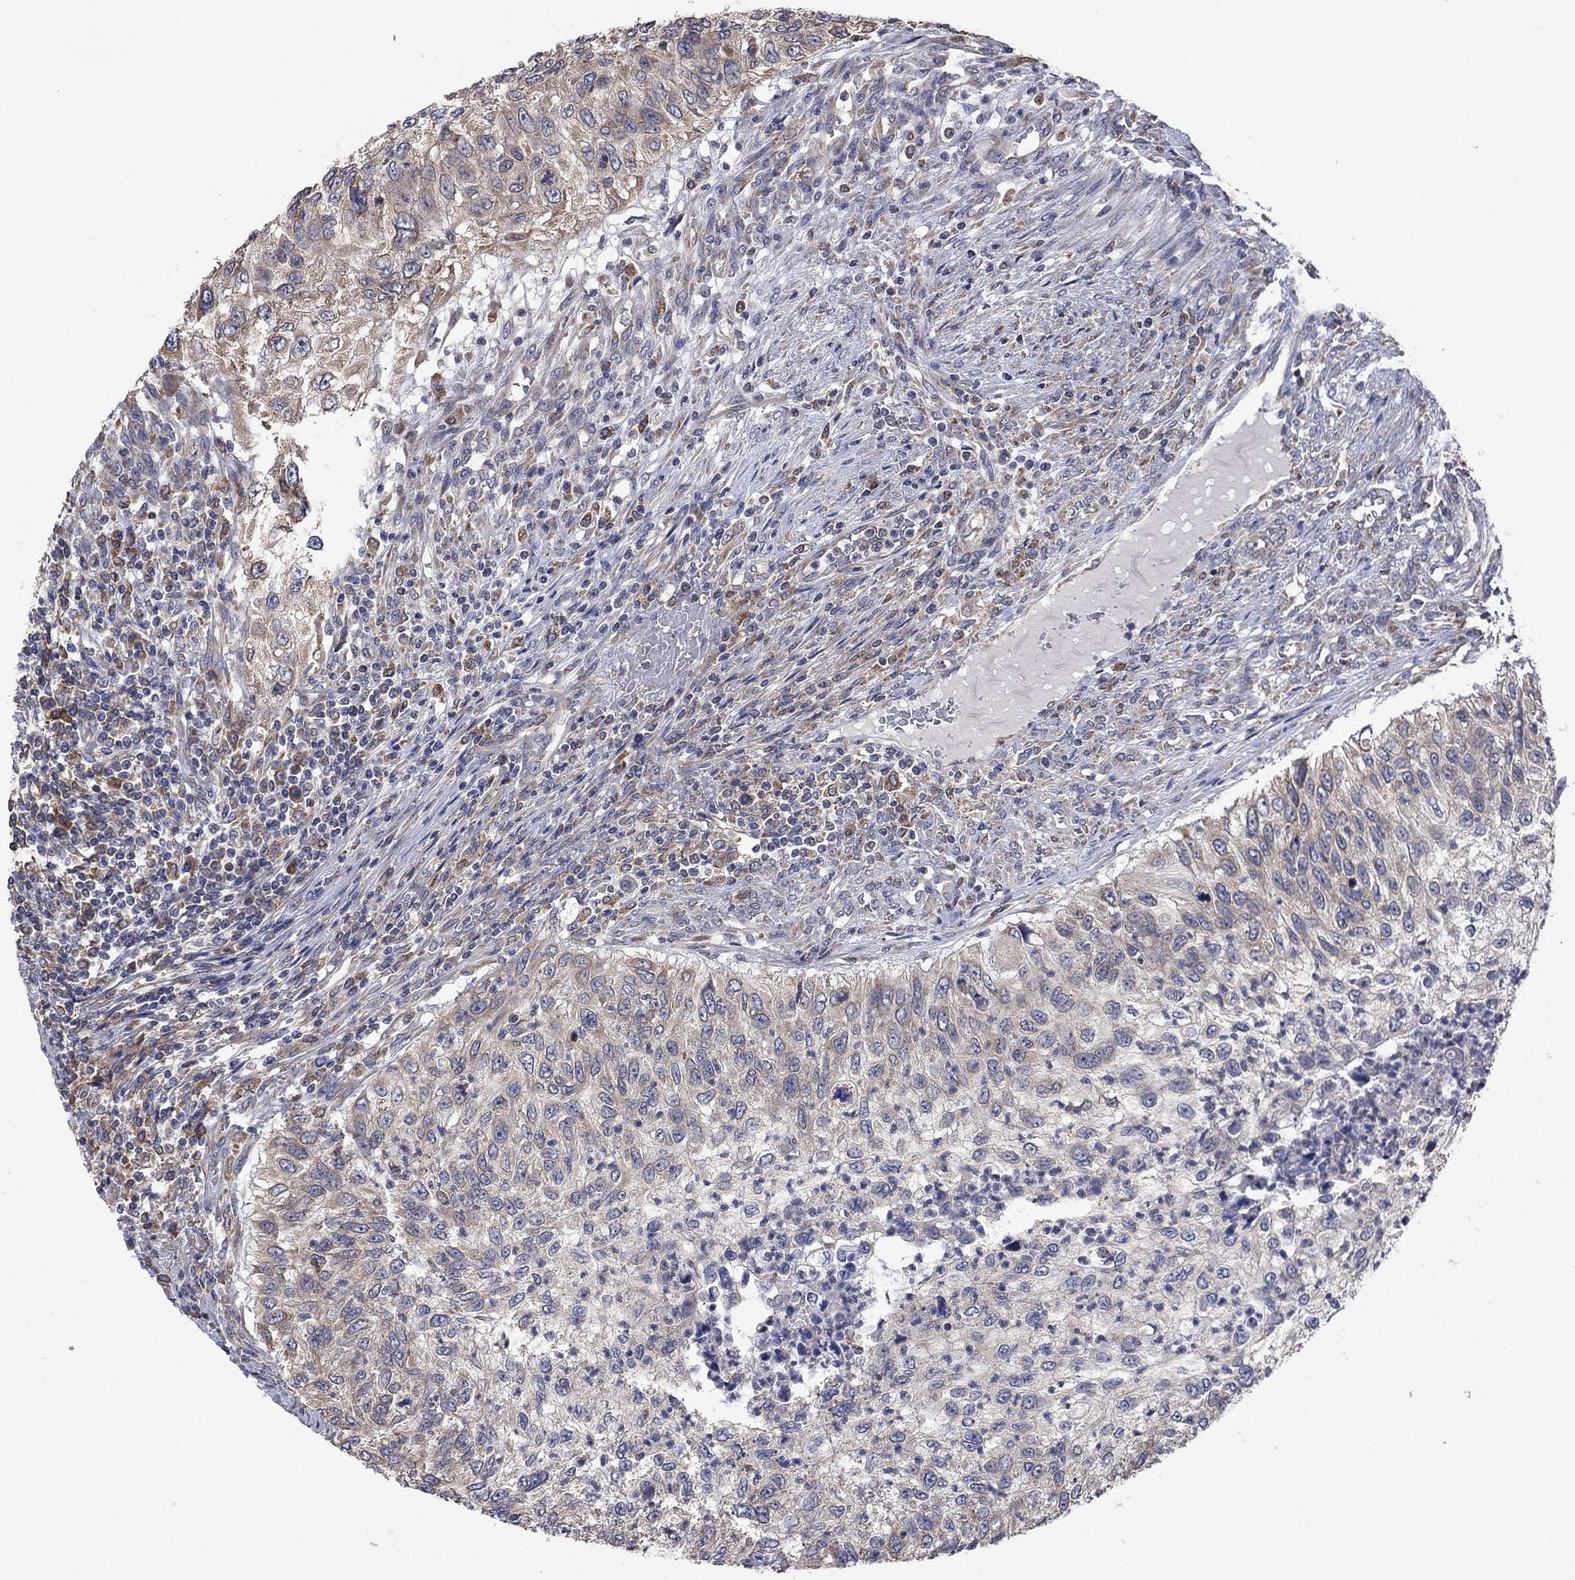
{"staining": {"intensity": "moderate", "quantity": "25%-75%", "location": "cytoplasmic/membranous"}, "tissue": "urothelial cancer", "cell_type": "Tumor cells", "image_type": "cancer", "snomed": [{"axis": "morphology", "description": "Urothelial carcinoma, High grade"}, {"axis": "topography", "description": "Urinary bladder"}], "caption": "Tumor cells demonstrate medium levels of moderate cytoplasmic/membranous staining in approximately 25%-75% of cells in human urothelial cancer.", "gene": "FURIN", "patient": {"sex": "female", "age": 60}}